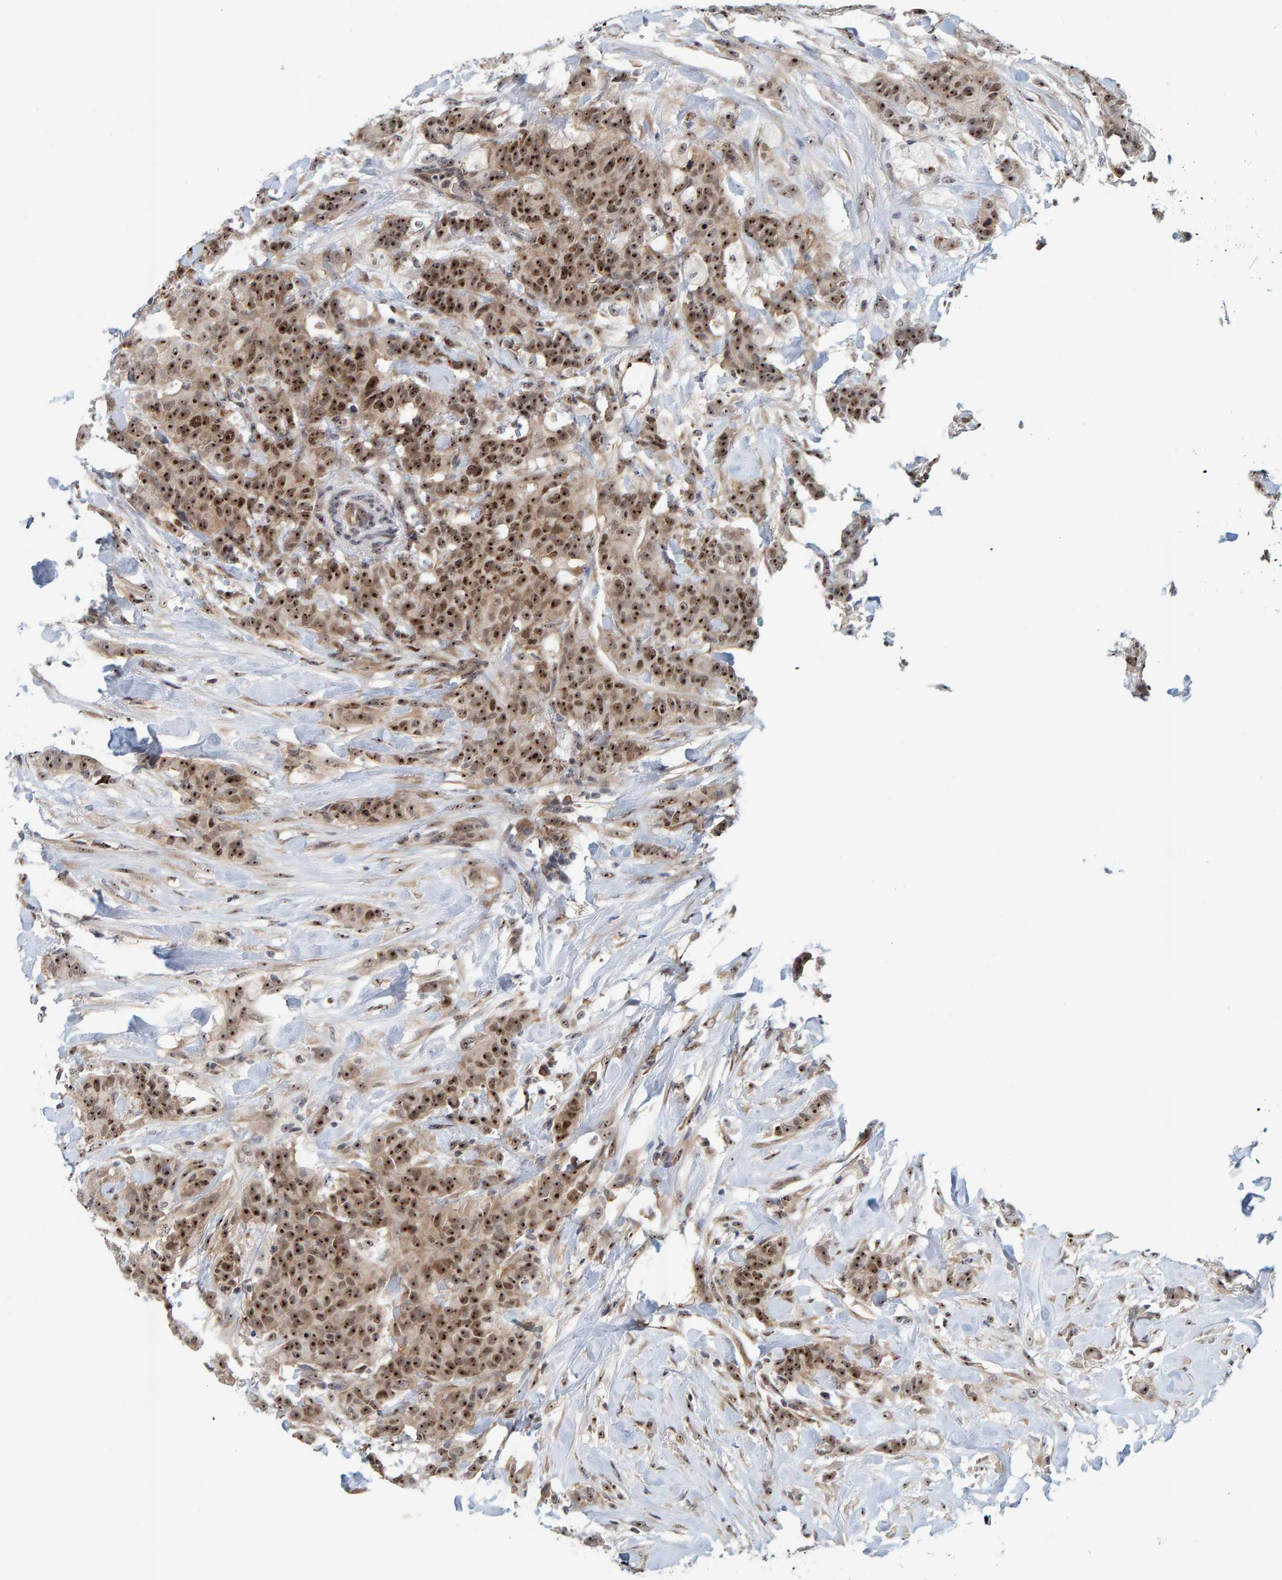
{"staining": {"intensity": "moderate", "quantity": ">75%", "location": "nuclear"}, "tissue": "breast cancer", "cell_type": "Tumor cells", "image_type": "cancer", "snomed": [{"axis": "morphology", "description": "Normal tissue, NOS"}, {"axis": "morphology", "description": "Duct carcinoma"}, {"axis": "topography", "description": "Breast"}], "caption": "This histopathology image exhibits breast infiltrating ductal carcinoma stained with IHC to label a protein in brown. The nuclear of tumor cells show moderate positivity for the protein. Nuclei are counter-stained blue.", "gene": "POLR1E", "patient": {"sex": "female", "age": 40}}